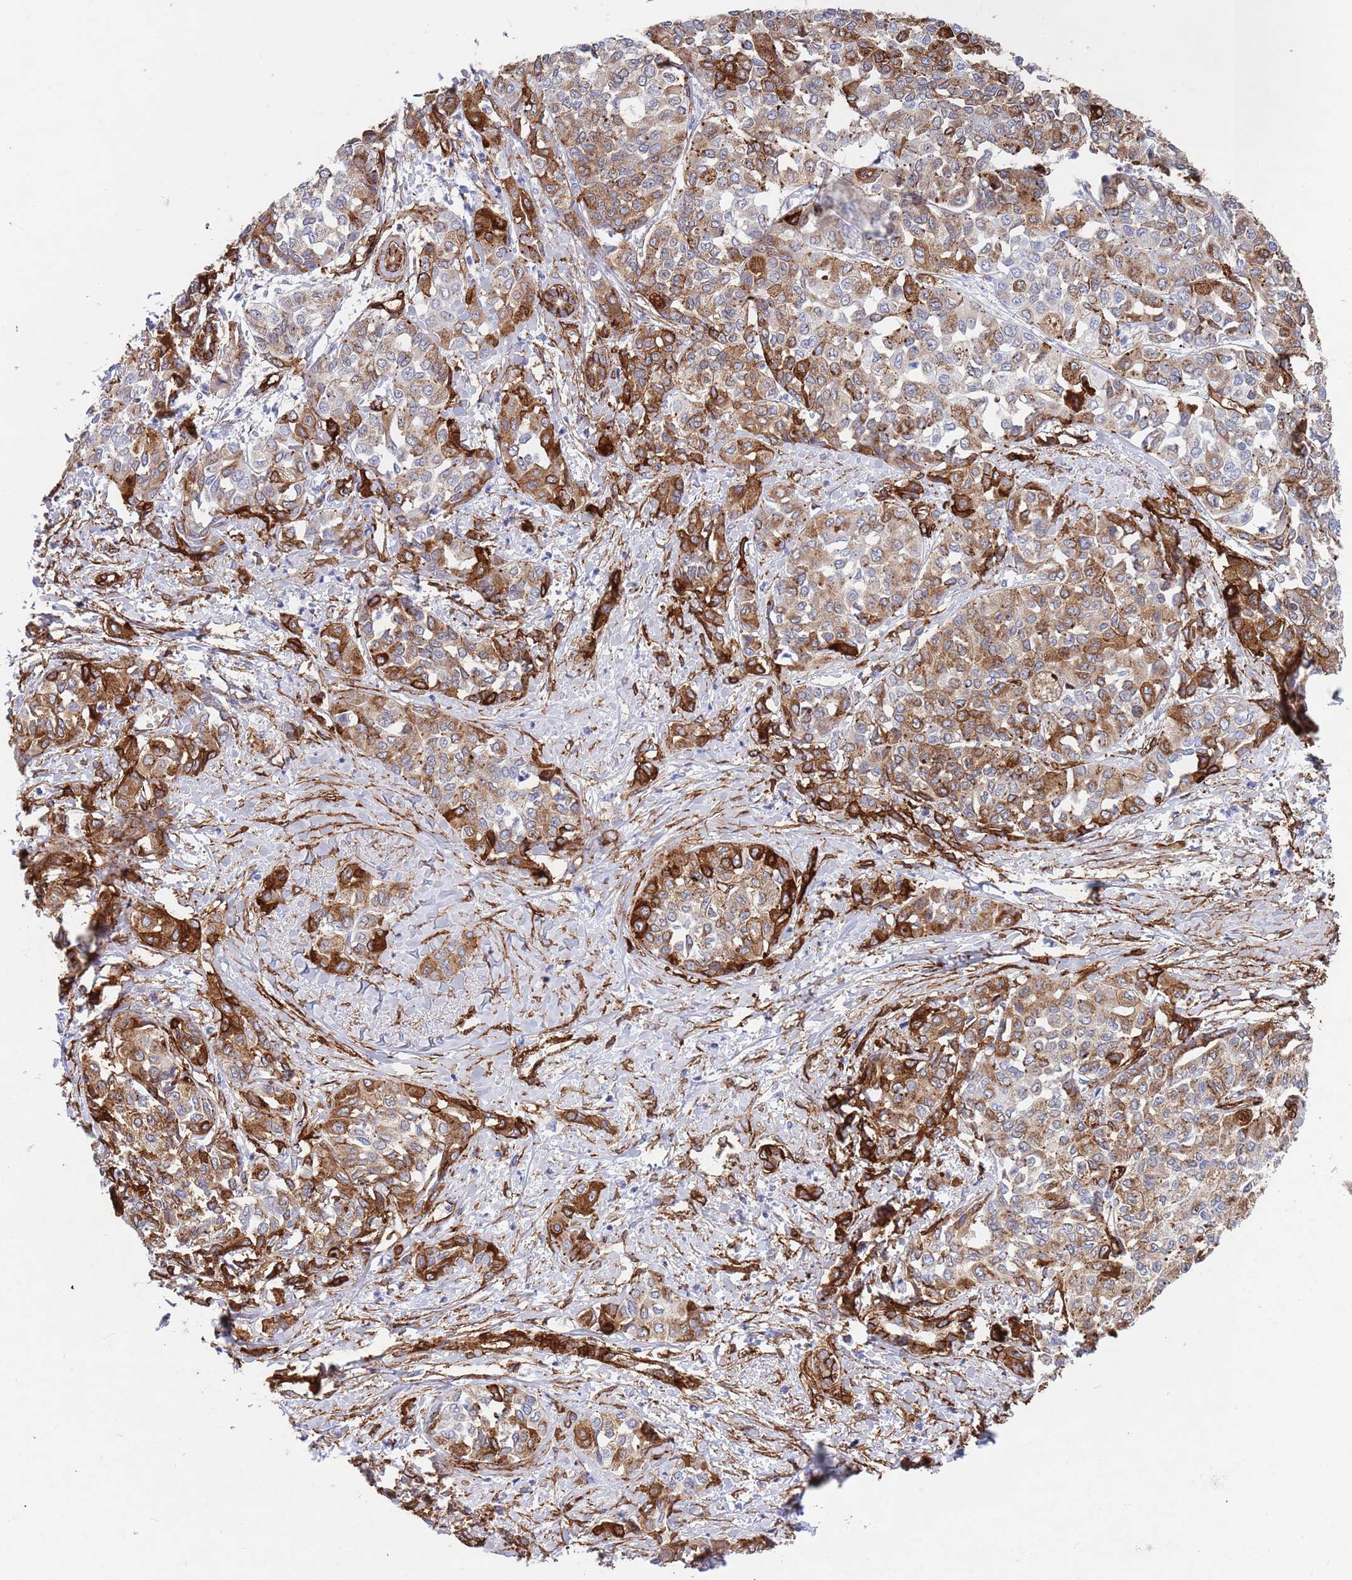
{"staining": {"intensity": "strong", "quantity": "25%-75%", "location": "cytoplasmic/membranous"}, "tissue": "liver cancer", "cell_type": "Tumor cells", "image_type": "cancer", "snomed": [{"axis": "morphology", "description": "Cholangiocarcinoma"}, {"axis": "topography", "description": "Liver"}], "caption": "A high-resolution micrograph shows immunohistochemistry (IHC) staining of liver cholangiocarcinoma, which reveals strong cytoplasmic/membranous expression in approximately 25%-75% of tumor cells.", "gene": "CAV2", "patient": {"sex": "female", "age": 77}}